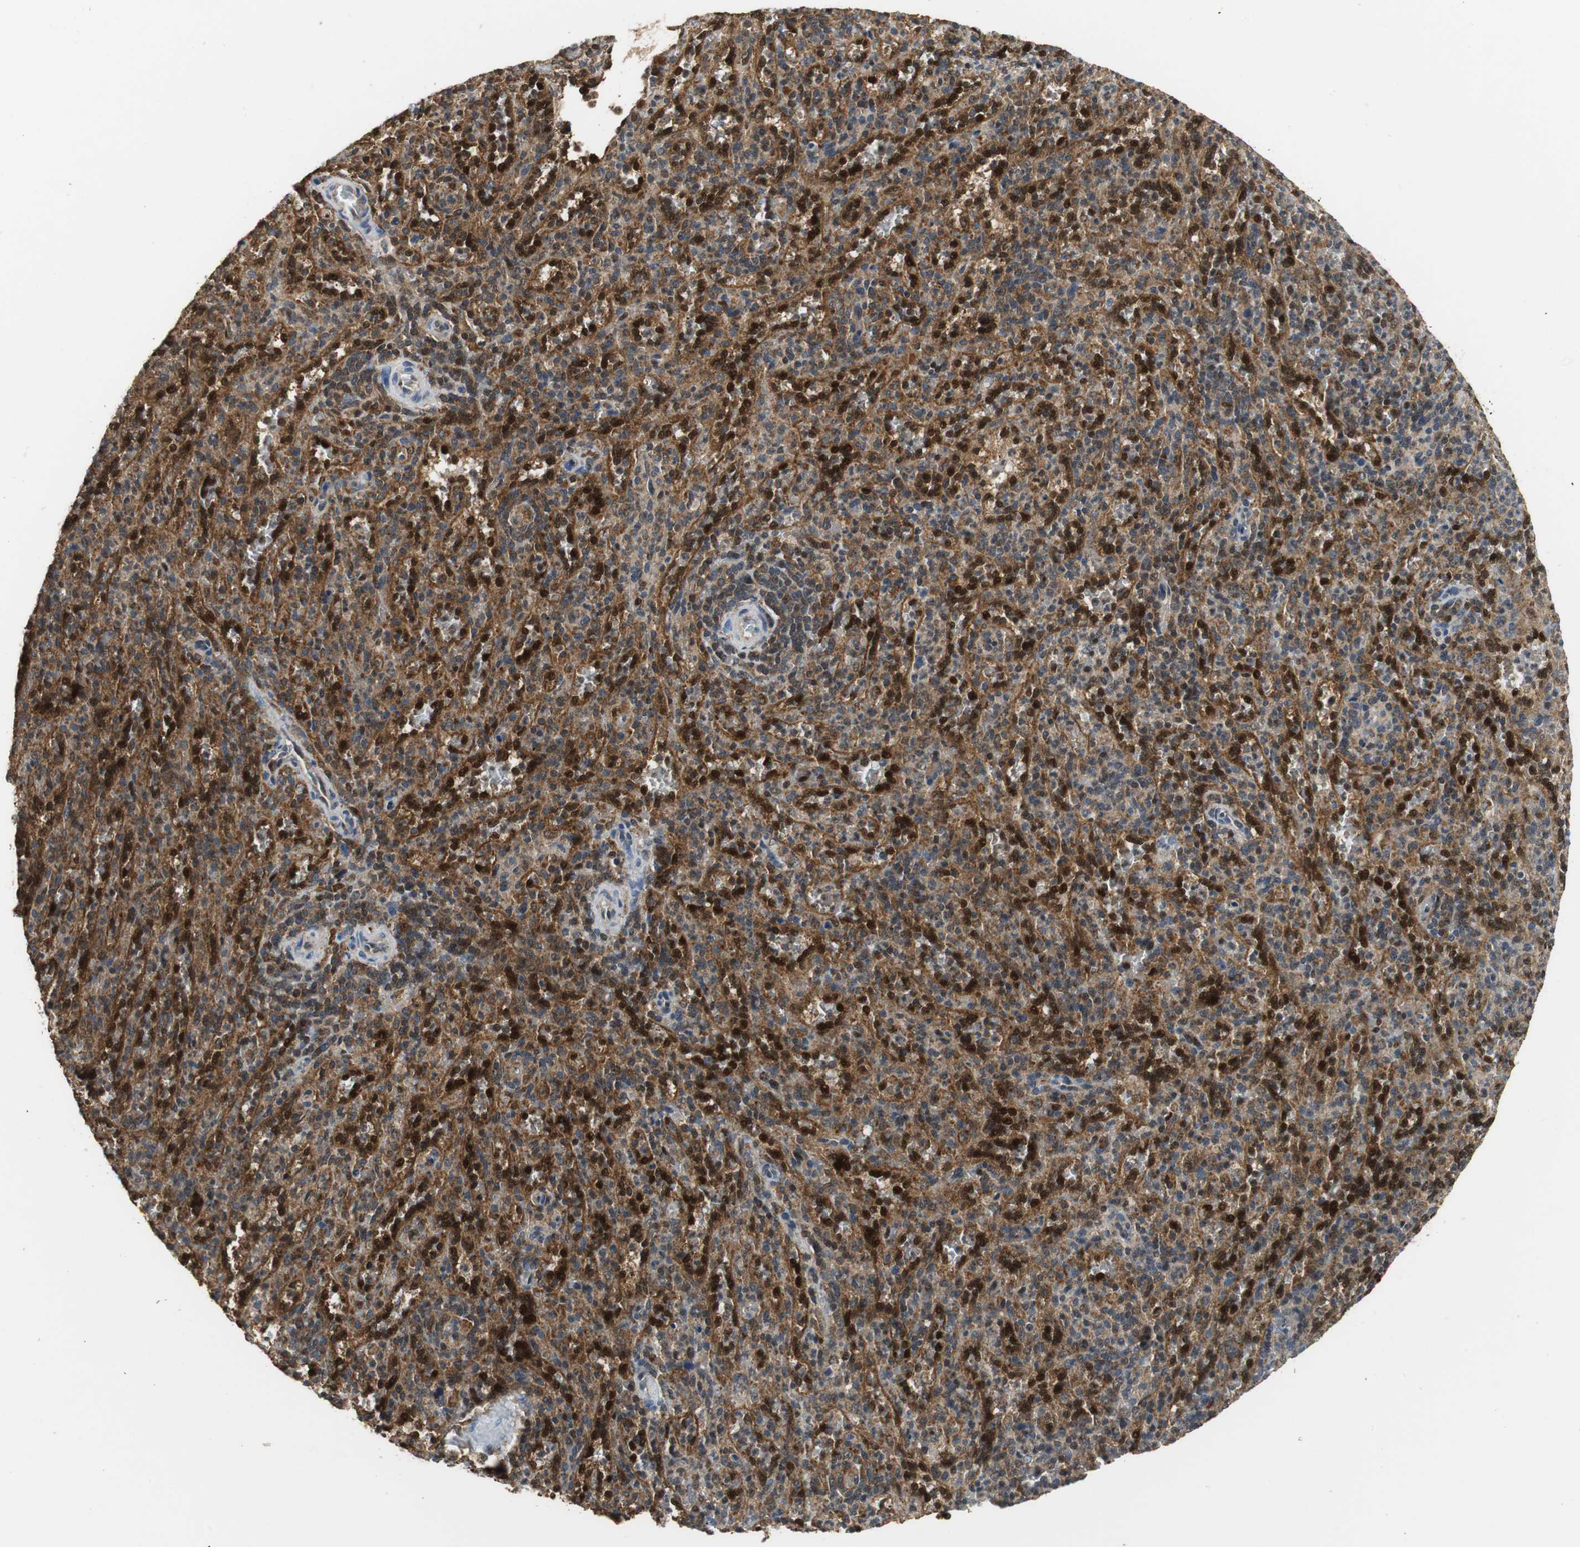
{"staining": {"intensity": "moderate", "quantity": ">75%", "location": "cytoplasmic/membranous"}, "tissue": "spleen", "cell_type": "Cells in red pulp", "image_type": "normal", "snomed": [{"axis": "morphology", "description": "Normal tissue, NOS"}, {"axis": "topography", "description": "Spleen"}], "caption": "Spleen was stained to show a protein in brown. There is medium levels of moderate cytoplasmic/membranous staining in approximately >75% of cells in red pulp. Immunohistochemistry (ihc) stains the protein of interest in brown and the nuclei are stained blue.", "gene": "GSDMD", "patient": {"sex": "male", "age": 36}}